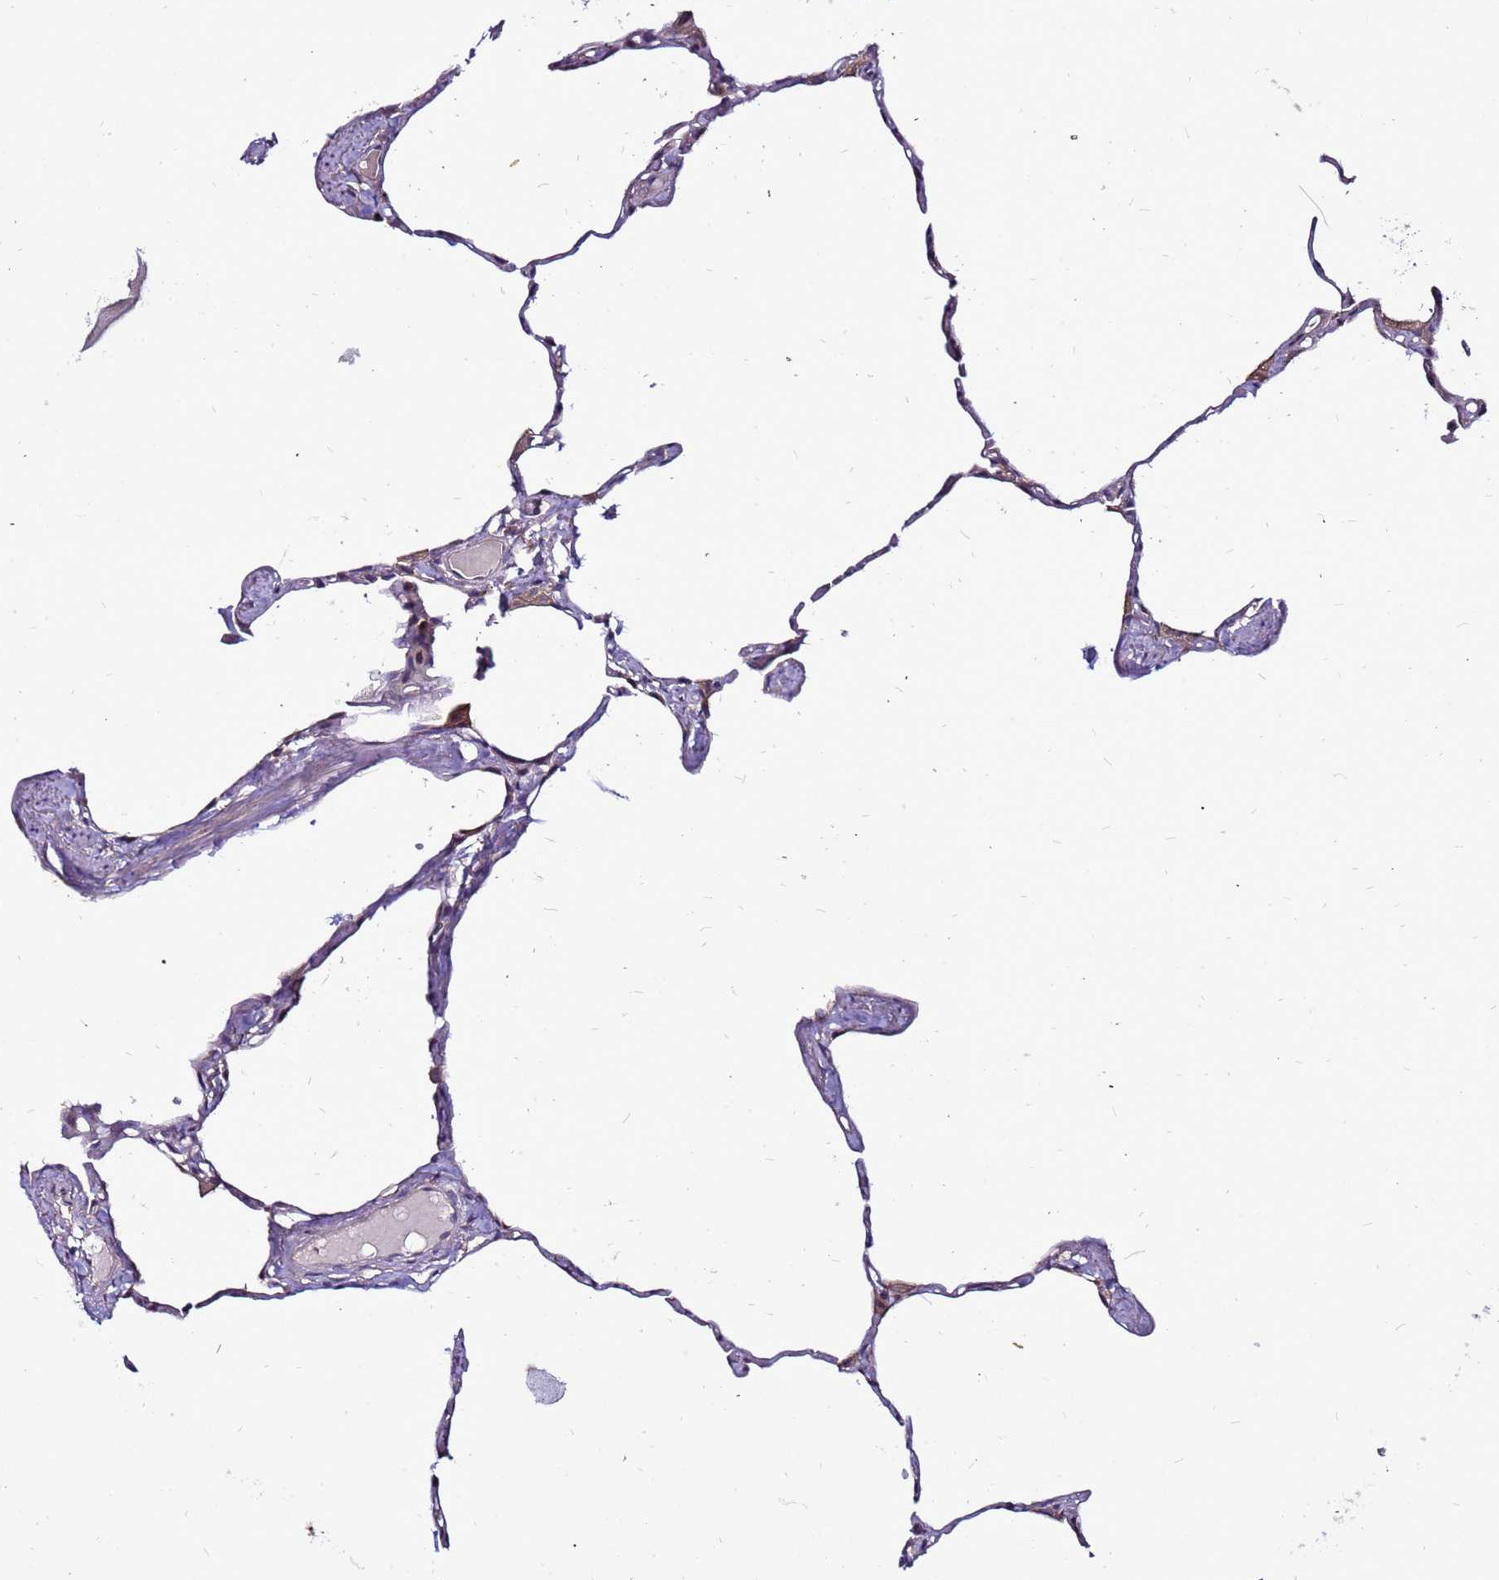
{"staining": {"intensity": "weak", "quantity": "<25%", "location": "cytoplasmic/membranous"}, "tissue": "lung", "cell_type": "Alveolar cells", "image_type": "normal", "snomed": [{"axis": "morphology", "description": "Normal tissue, NOS"}, {"axis": "topography", "description": "Lung"}], "caption": "Immunohistochemistry (IHC) image of unremarkable lung: human lung stained with DAB displays no significant protein expression in alveolar cells.", "gene": "GPN3", "patient": {"sex": "male", "age": 65}}